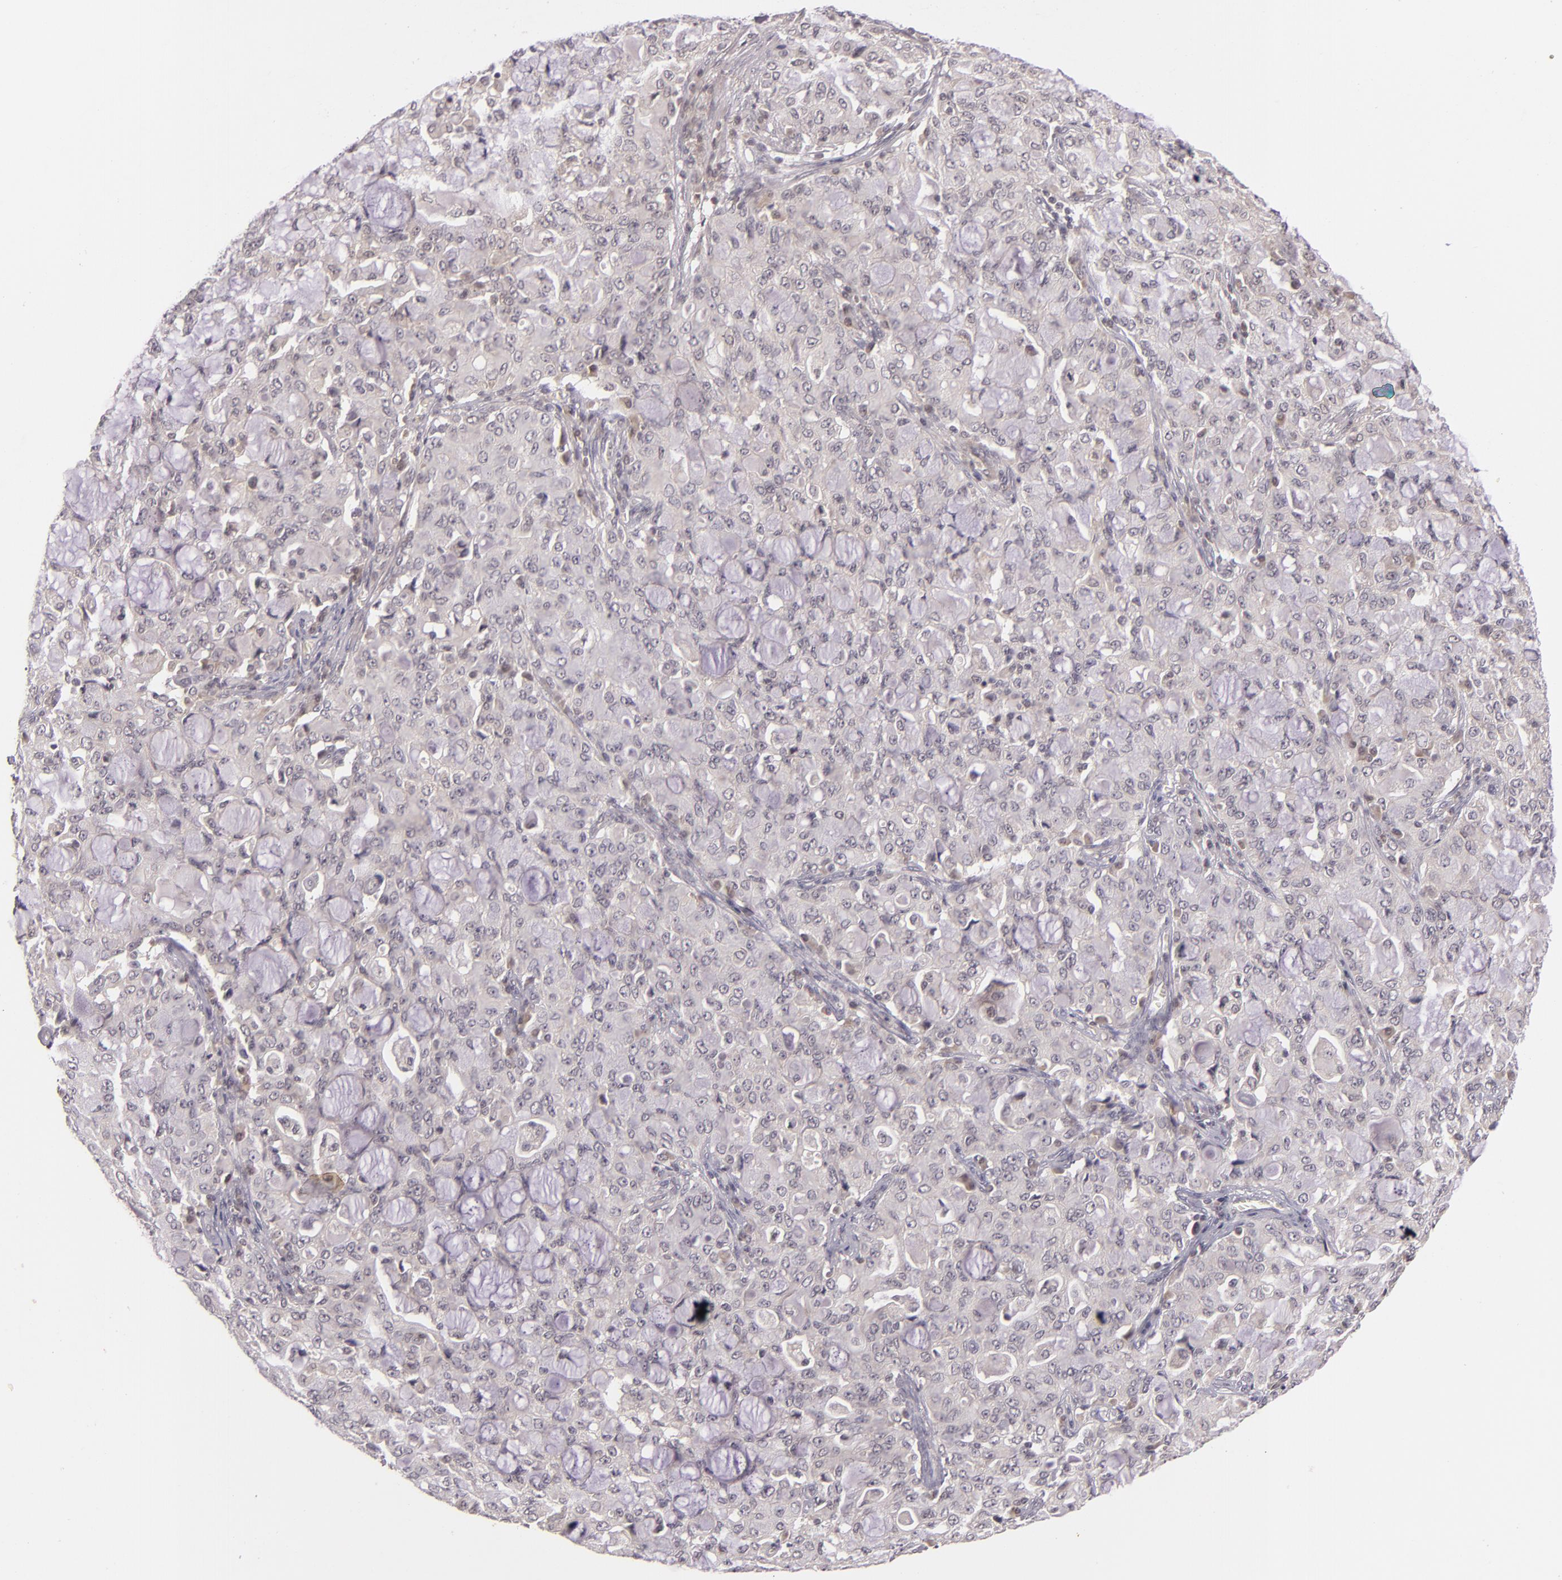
{"staining": {"intensity": "negative", "quantity": "none", "location": "none"}, "tissue": "lung cancer", "cell_type": "Tumor cells", "image_type": "cancer", "snomed": [{"axis": "morphology", "description": "Adenocarcinoma, NOS"}, {"axis": "topography", "description": "Lung"}], "caption": "Lung cancer (adenocarcinoma) stained for a protein using immunohistochemistry reveals no staining tumor cells.", "gene": "CASP8", "patient": {"sex": "female", "age": 44}}